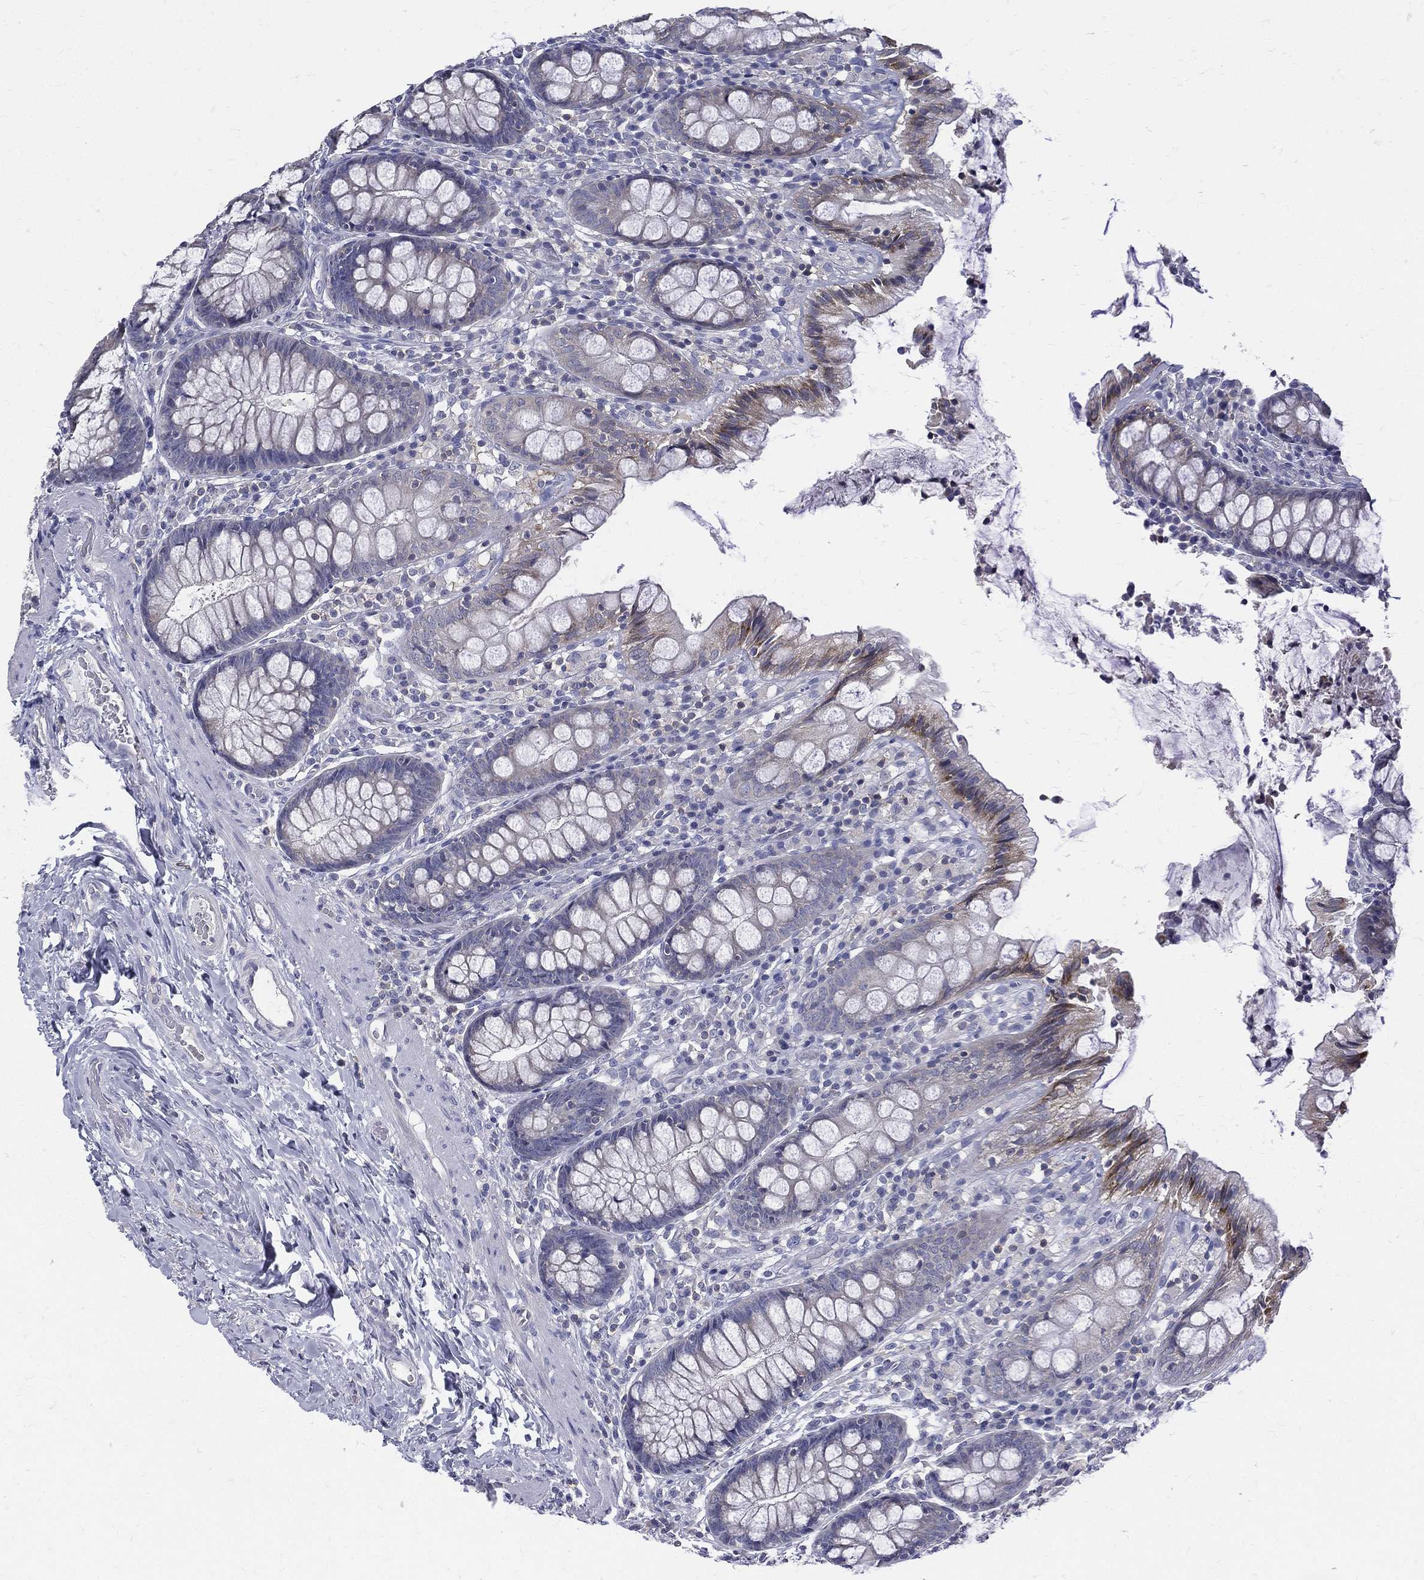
{"staining": {"intensity": "negative", "quantity": "none", "location": "none"}, "tissue": "colon", "cell_type": "Endothelial cells", "image_type": "normal", "snomed": [{"axis": "morphology", "description": "Normal tissue, NOS"}, {"axis": "topography", "description": "Colon"}], "caption": "This image is of unremarkable colon stained with immunohistochemistry to label a protein in brown with the nuclei are counter-stained blue. There is no positivity in endothelial cells.", "gene": "ETNPPL", "patient": {"sex": "female", "age": 86}}